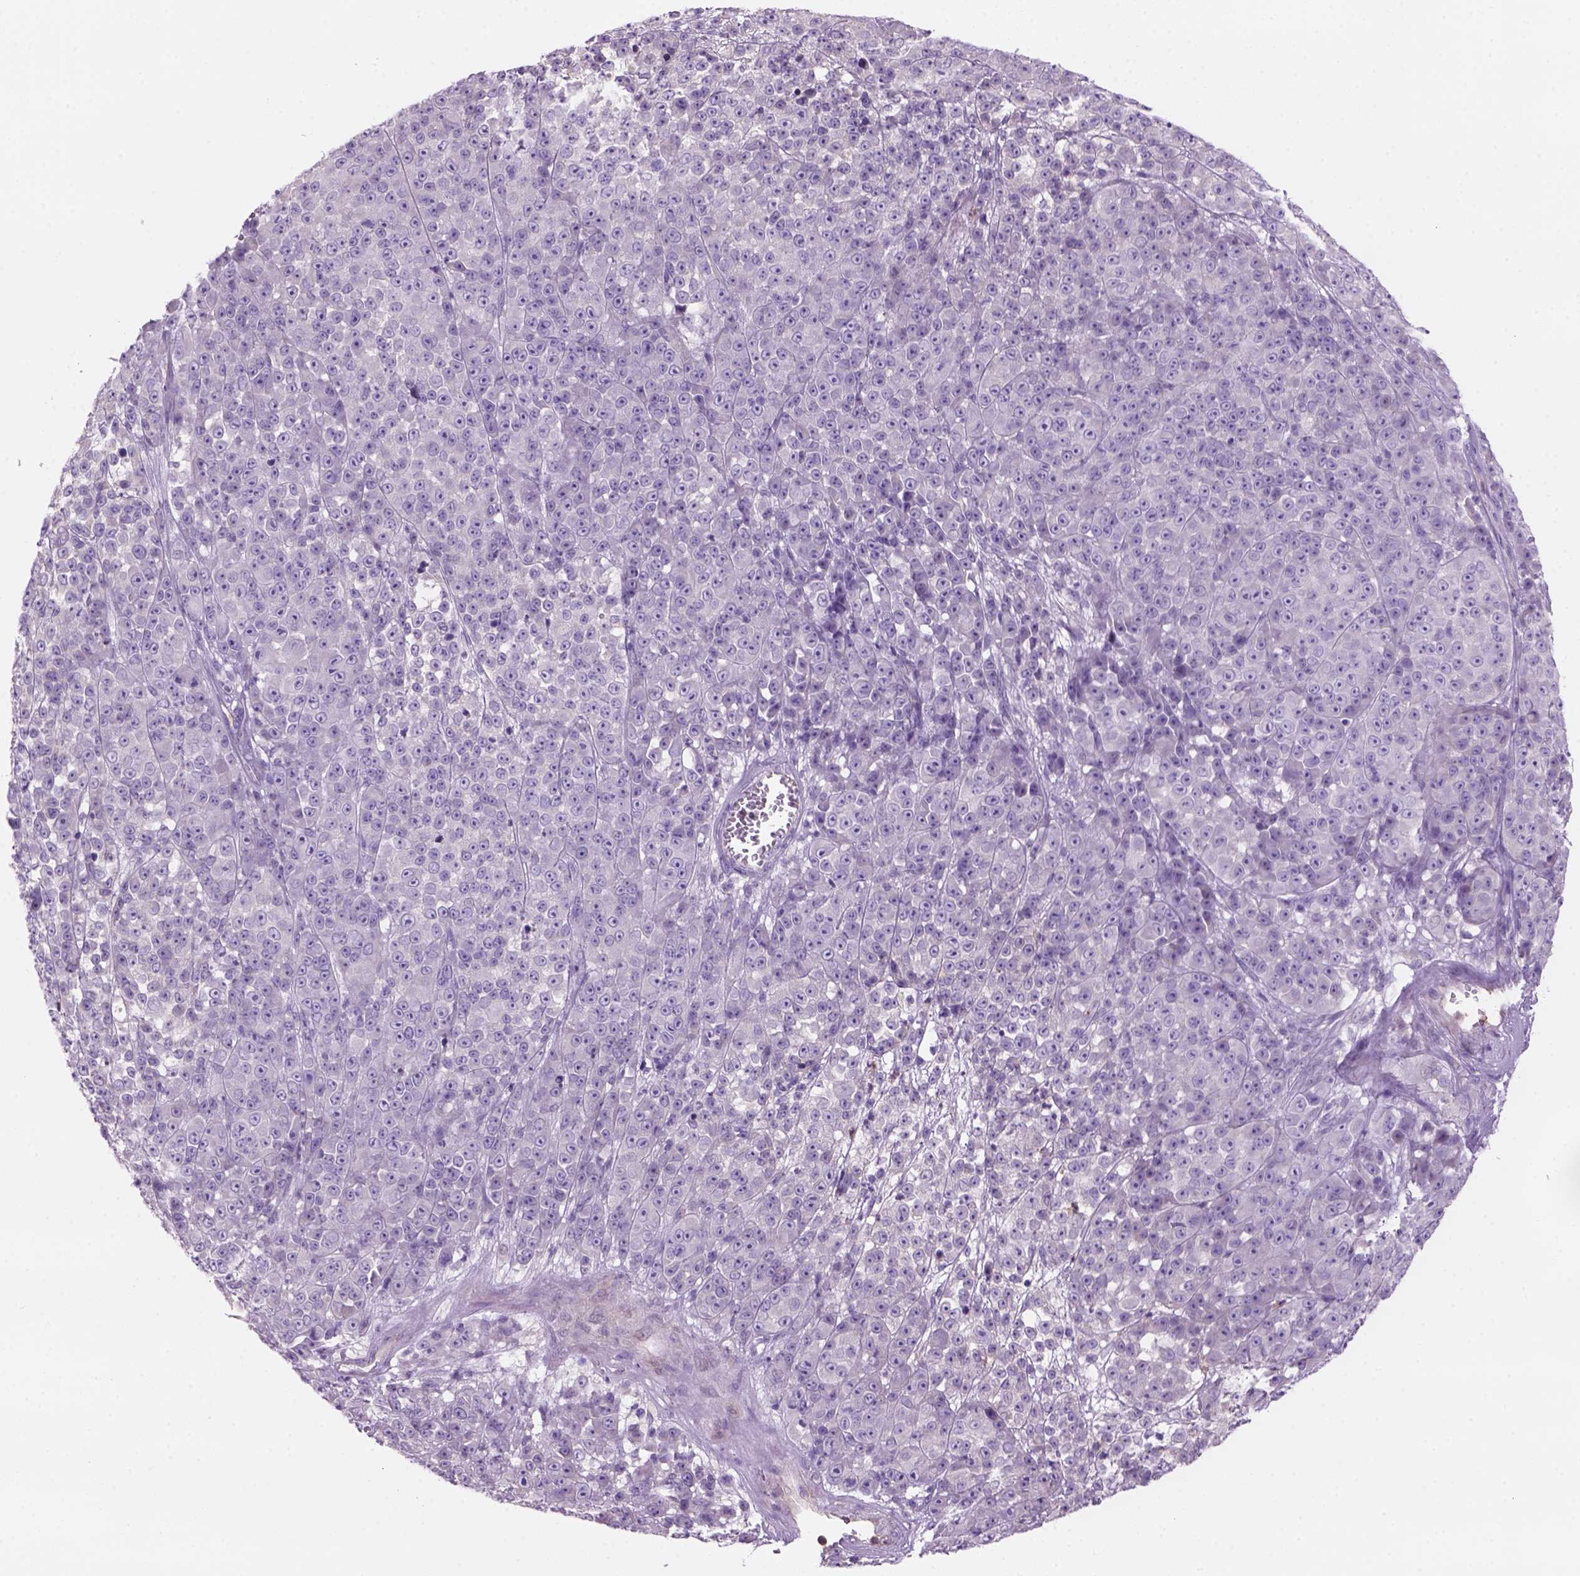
{"staining": {"intensity": "negative", "quantity": "none", "location": "none"}, "tissue": "melanoma", "cell_type": "Tumor cells", "image_type": "cancer", "snomed": [{"axis": "morphology", "description": "Malignant melanoma, NOS"}, {"axis": "topography", "description": "Skin"}, {"axis": "topography", "description": "Skin of back"}], "caption": "An immunohistochemistry image of melanoma is shown. There is no staining in tumor cells of melanoma.", "gene": "CD84", "patient": {"sex": "male", "age": 91}}